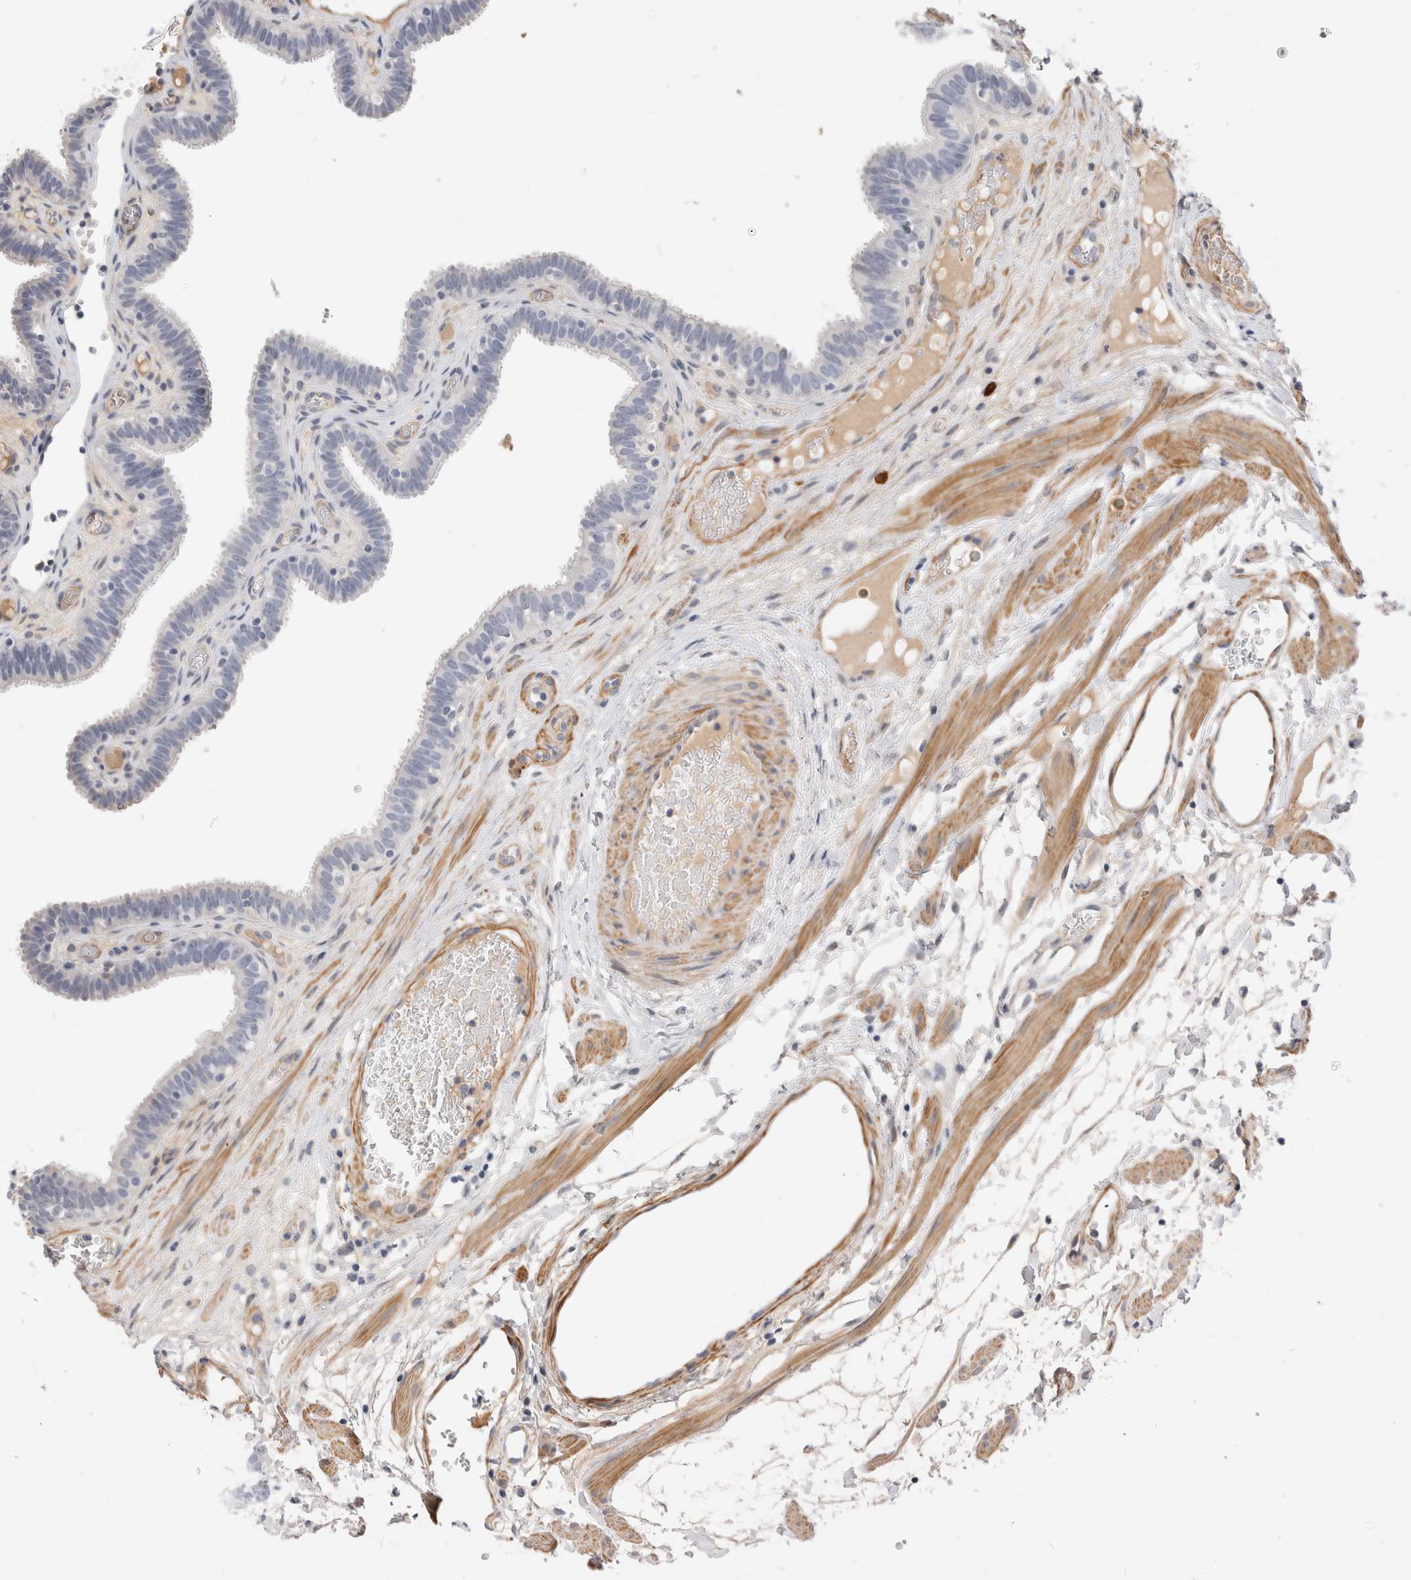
{"staining": {"intensity": "negative", "quantity": "none", "location": "none"}, "tissue": "fallopian tube", "cell_type": "Glandular cells", "image_type": "normal", "snomed": [{"axis": "morphology", "description": "Normal tissue, NOS"}, {"axis": "topography", "description": "Fallopian tube"}, {"axis": "topography", "description": "Placenta"}], "caption": "A high-resolution micrograph shows immunohistochemistry (IHC) staining of benign fallopian tube, which shows no significant staining in glandular cells.", "gene": "PGM1", "patient": {"sex": "female", "age": 32}}